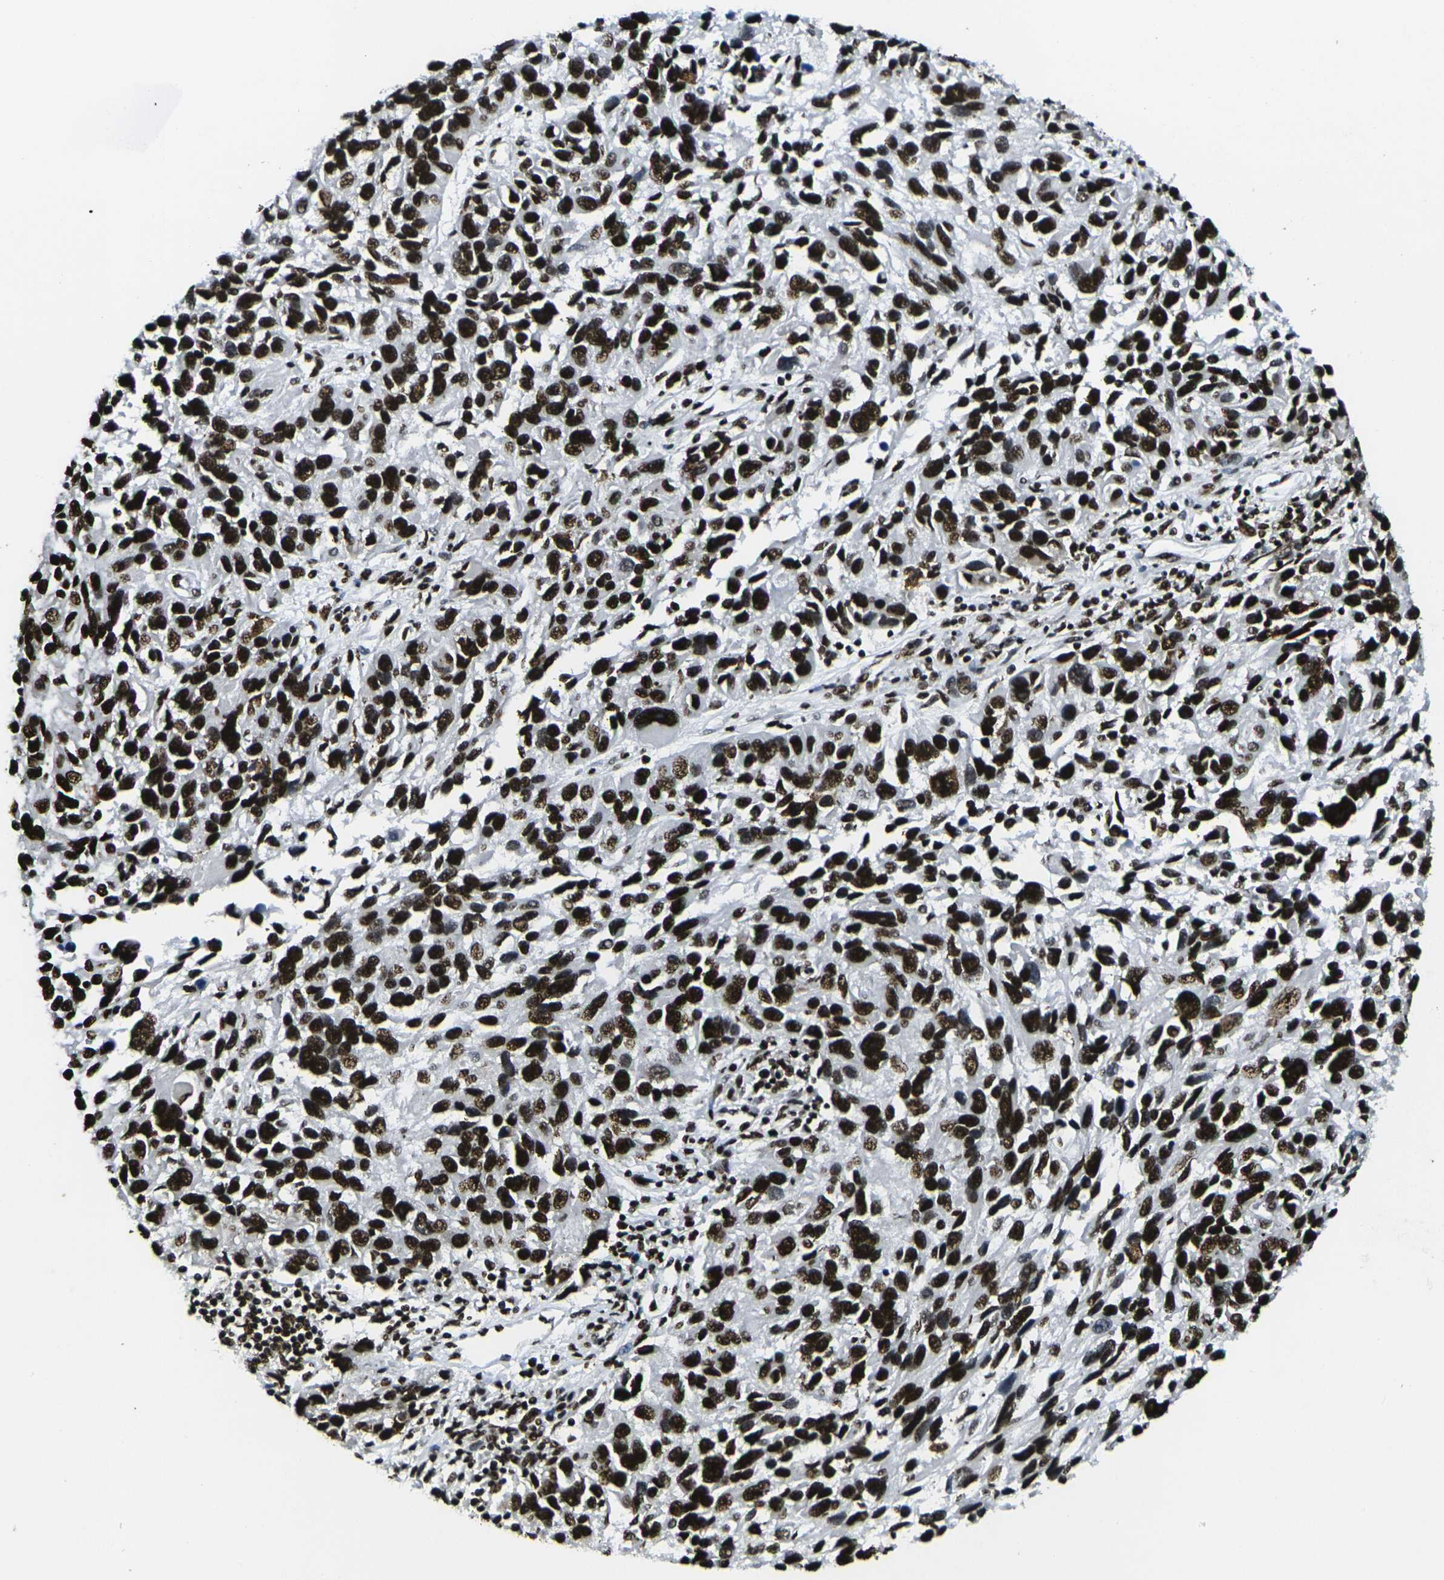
{"staining": {"intensity": "strong", "quantity": ">75%", "location": "nuclear"}, "tissue": "melanoma", "cell_type": "Tumor cells", "image_type": "cancer", "snomed": [{"axis": "morphology", "description": "Malignant melanoma, NOS"}, {"axis": "topography", "description": "Skin"}], "caption": "IHC of melanoma reveals high levels of strong nuclear expression in about >75% of tumor cells.", "gene": "SMARCC1", "patient": {"sex": "male", "age": 53}}